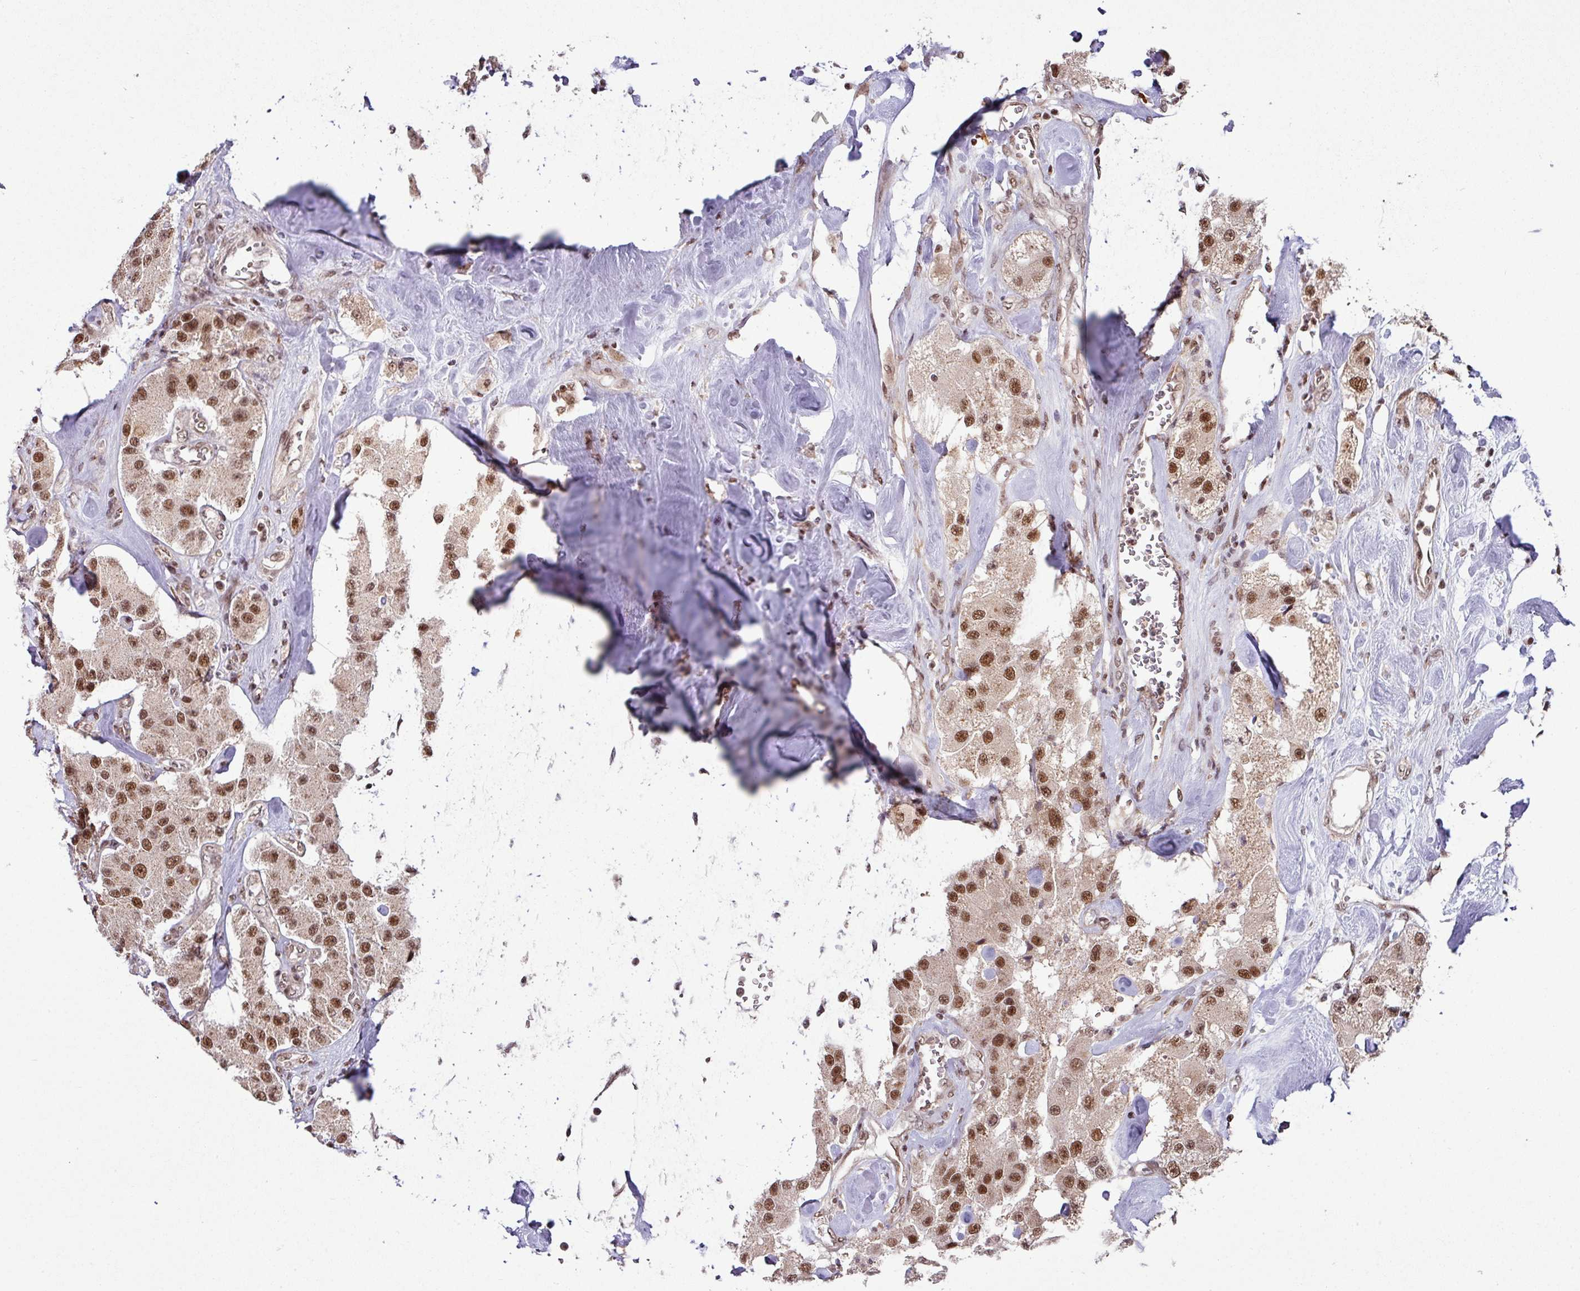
{"staining": {"intensity": "strong", "quantity": ">75%", "location": "nuclear"}, "tissue": "carcinoid", "cell_type": "Tumor cells", "image_type": "cancer", "snomed": [{"axis": "morphology", "description": "Carcinoid, malignant, NOS"}, {"axis": "topography", "description": "Pancreas"}], "caption": "Carcinoid stained with IHC displays strong nuclear staining in approximately >75% of tumor cells.", "gene": "PHF23", "patient": {"sex": "male", "age": 41}}